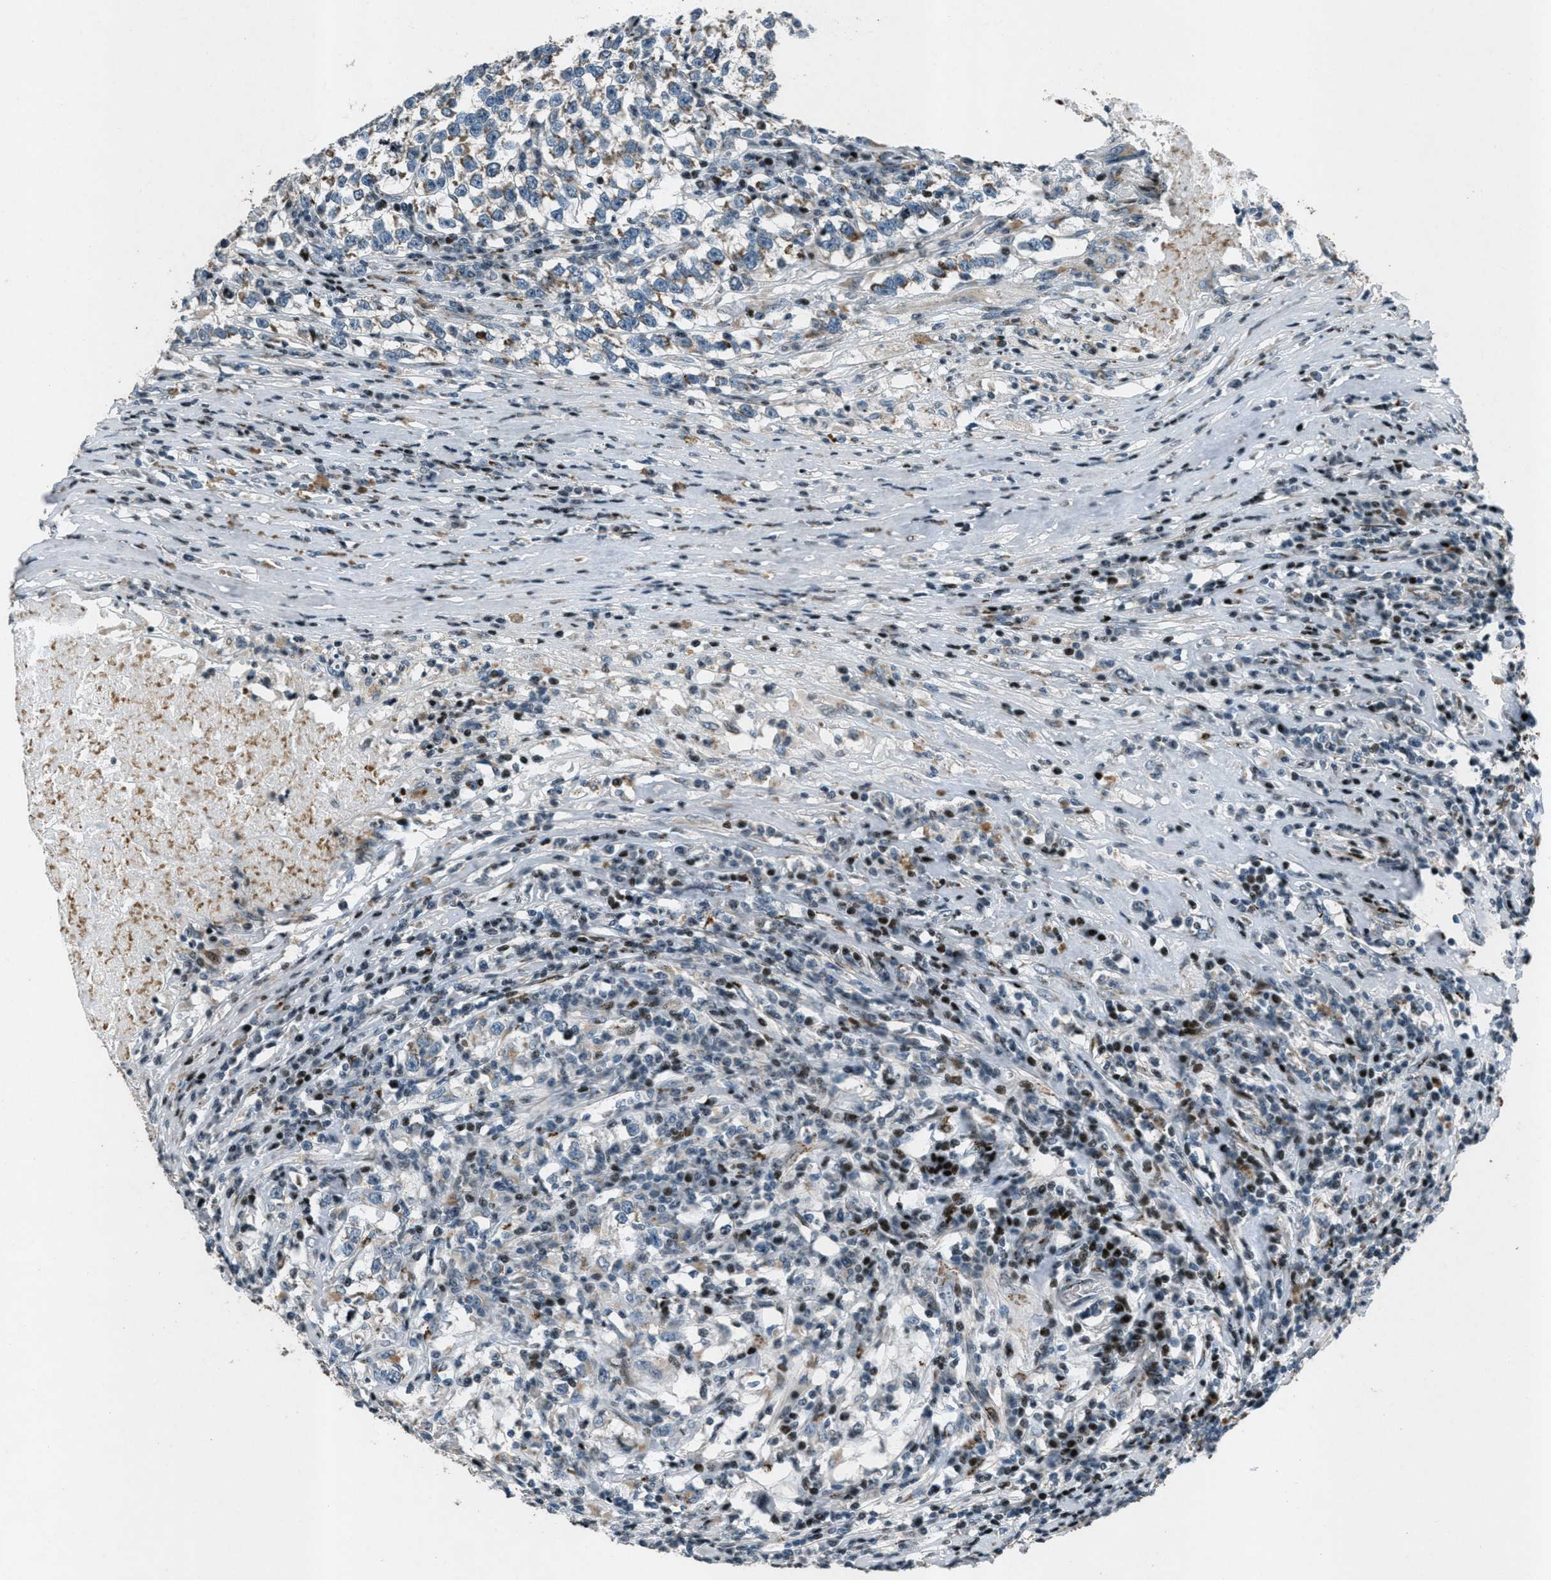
{"staining": {"intensity": "moderate", "quantity": "25%-75%", "location": "cytoplasmic/membranous"}, "tissue": "testis cancer", "cell_type": "Tumor cells", "image_type": "cancer", "snomed": [{"axis": "morphology", "description": "Normal tissue, NOS"}, {"axis": "morphology", "description": "Seminoma, NOS"}, {"axis": "topography", "description": "Testis"}], "caption": "Testis cancer (seminoma) tissue displays moderate cytoplasmic/membranous expression in about 25%-75% of tumor cells (Stains: DAB (3,3'-diaminobenzidine) in brown, nuclei in blue, Microscopy: brightfield microscopy at high magnification).", "gene": "GPC6", "patient": {"sex": "male", "age": 43}}